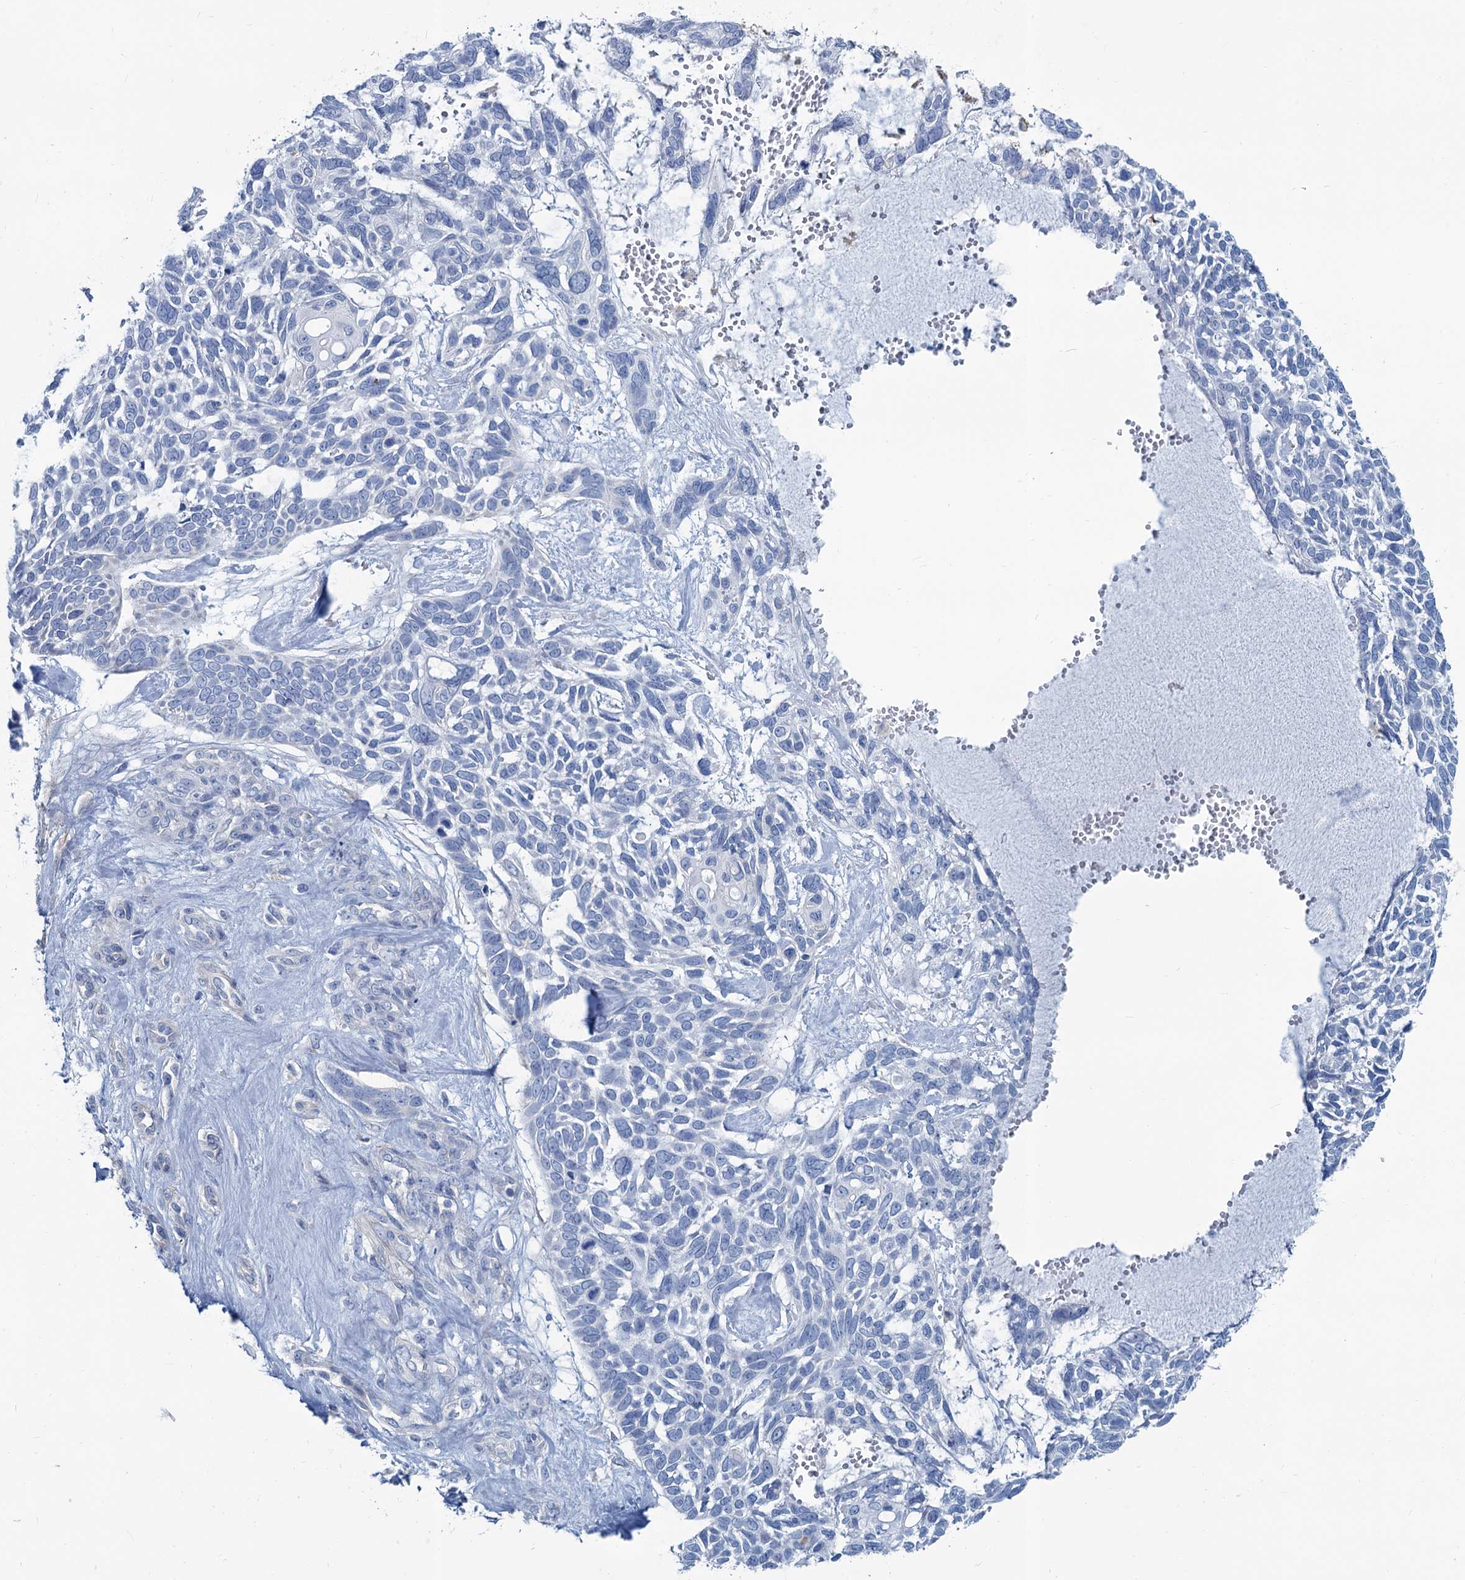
{"staining": {"intensity": "negative", "quantity": "none", "location": "none"}, "tissue": "skin cancer", "cell_type": "Tumor cells", "image_type": "cancer", "snomed": [{"axis": "morphology", "description": "Basal cell carcinoma"}, {"axis": "topography", "description": "Skin"}], "caption": "Immunohistochemical staining of human skin cancer (basal cell carcinoma) exhibits no significant expression in tumor cells.", "gene": "SLC1A3", "patient": {"sex": "male", "age": 88}}